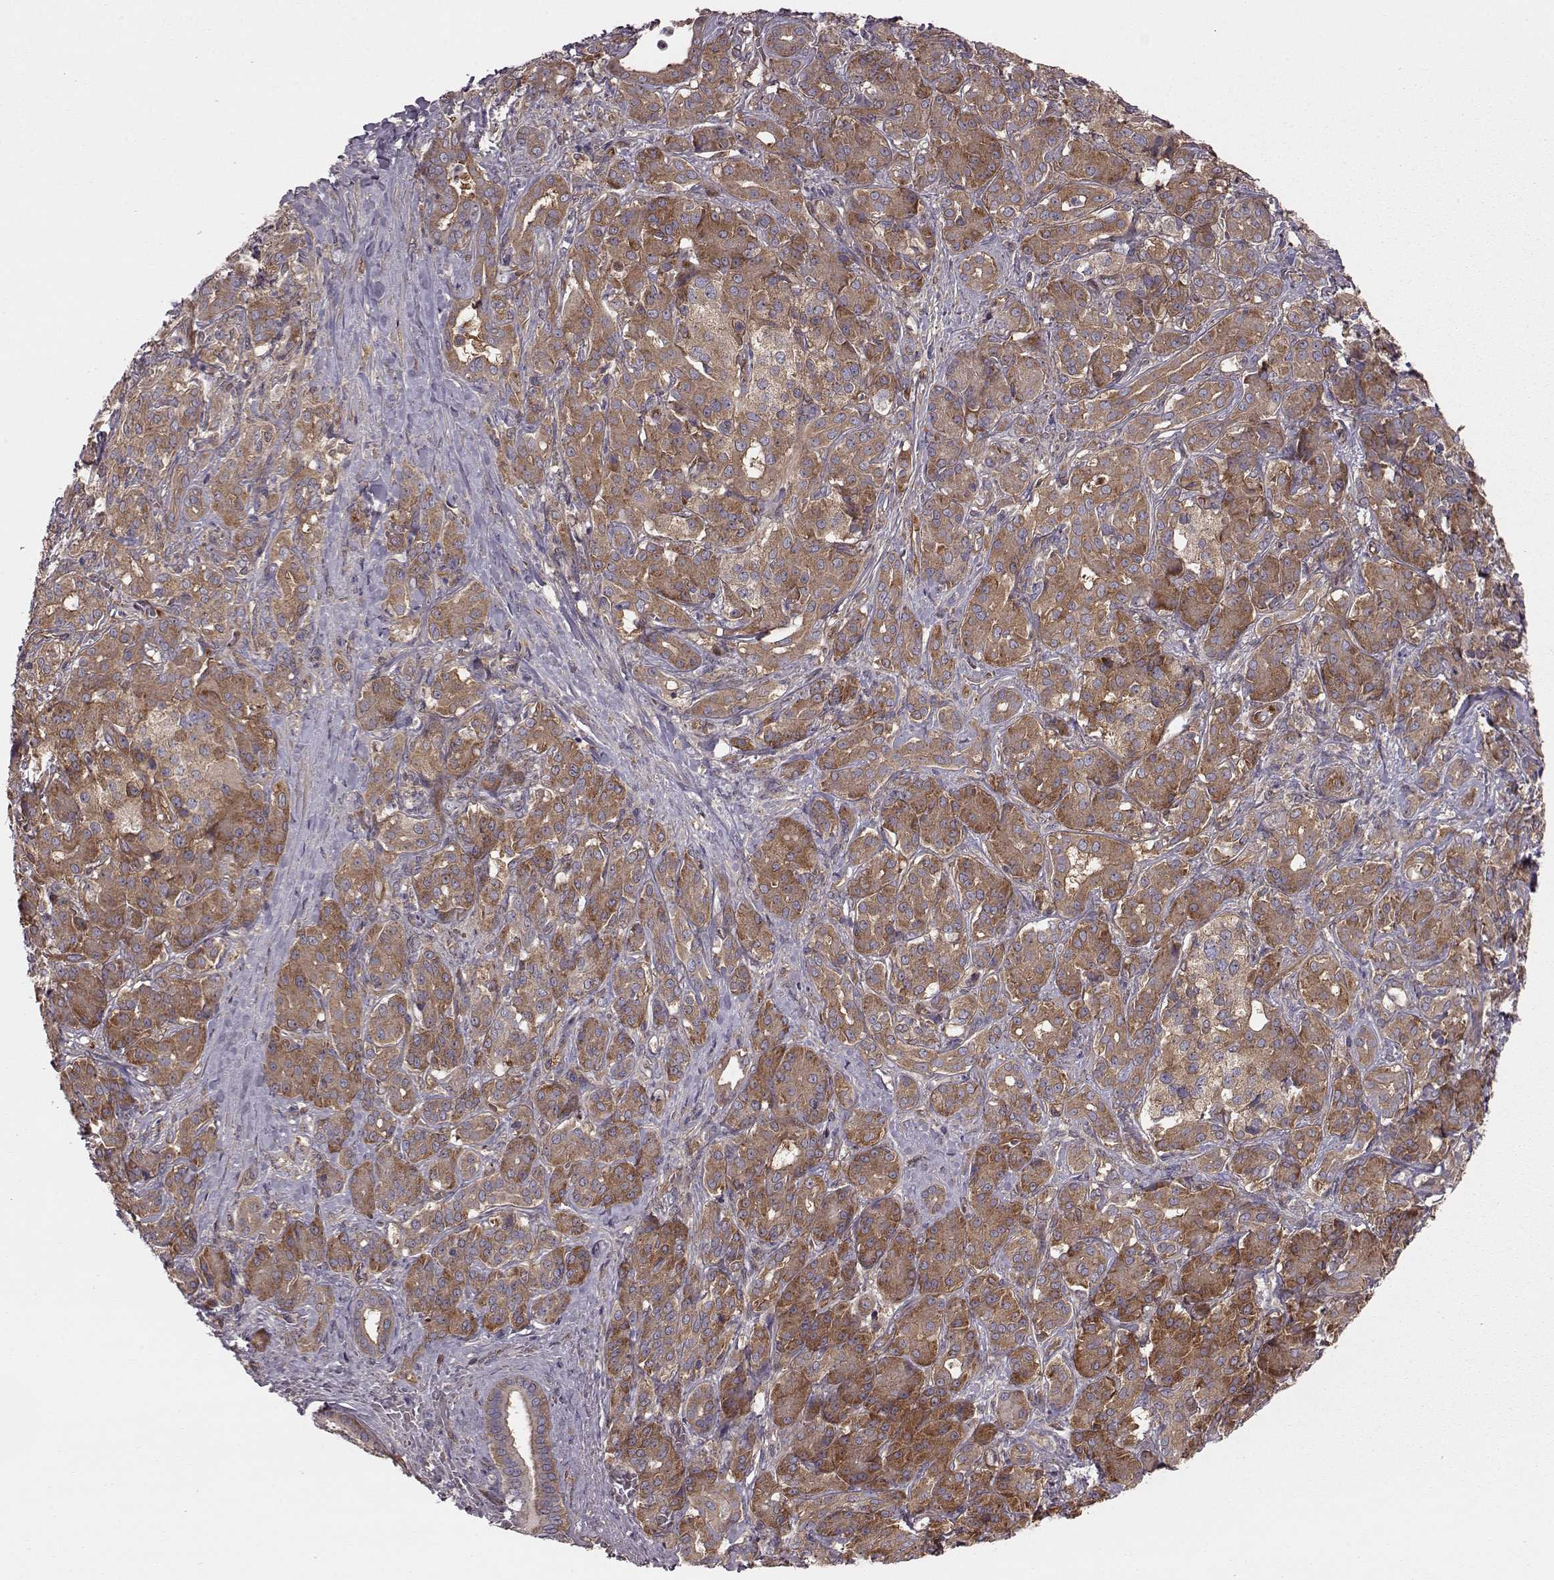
{"staining": {"intensity": "moderate", "quantity": ">75%", "location": "cytoplasmic/membranous"}, "tissue": "pancreatic cancer", "cell_type": "Tumor cells", "image_type": "cancer", "snomed": [{"axis": "morphology", "description": "Normal tissue, NOS"}, {"axis": "morphology", "description": "Inflammation, NOS"}, {"axis": "morphology", "description": "Adenocarcinoma, NOS"}, {"axis": "topography", "description": "Pancreas"}], "caption": "Immunohistochemistry (IHC) (DAB (3,3'-diaminobenzidine)) staining of pancreatic cancer exhibits moderate cytoplasmic/membranous protein positivity in about >75% of tumor cells. (DAB IHC, brown staining for protein, blue staining for nuclei).", "gene": "RABGAP1", "patient": {"sex": "male", "age": 57}}